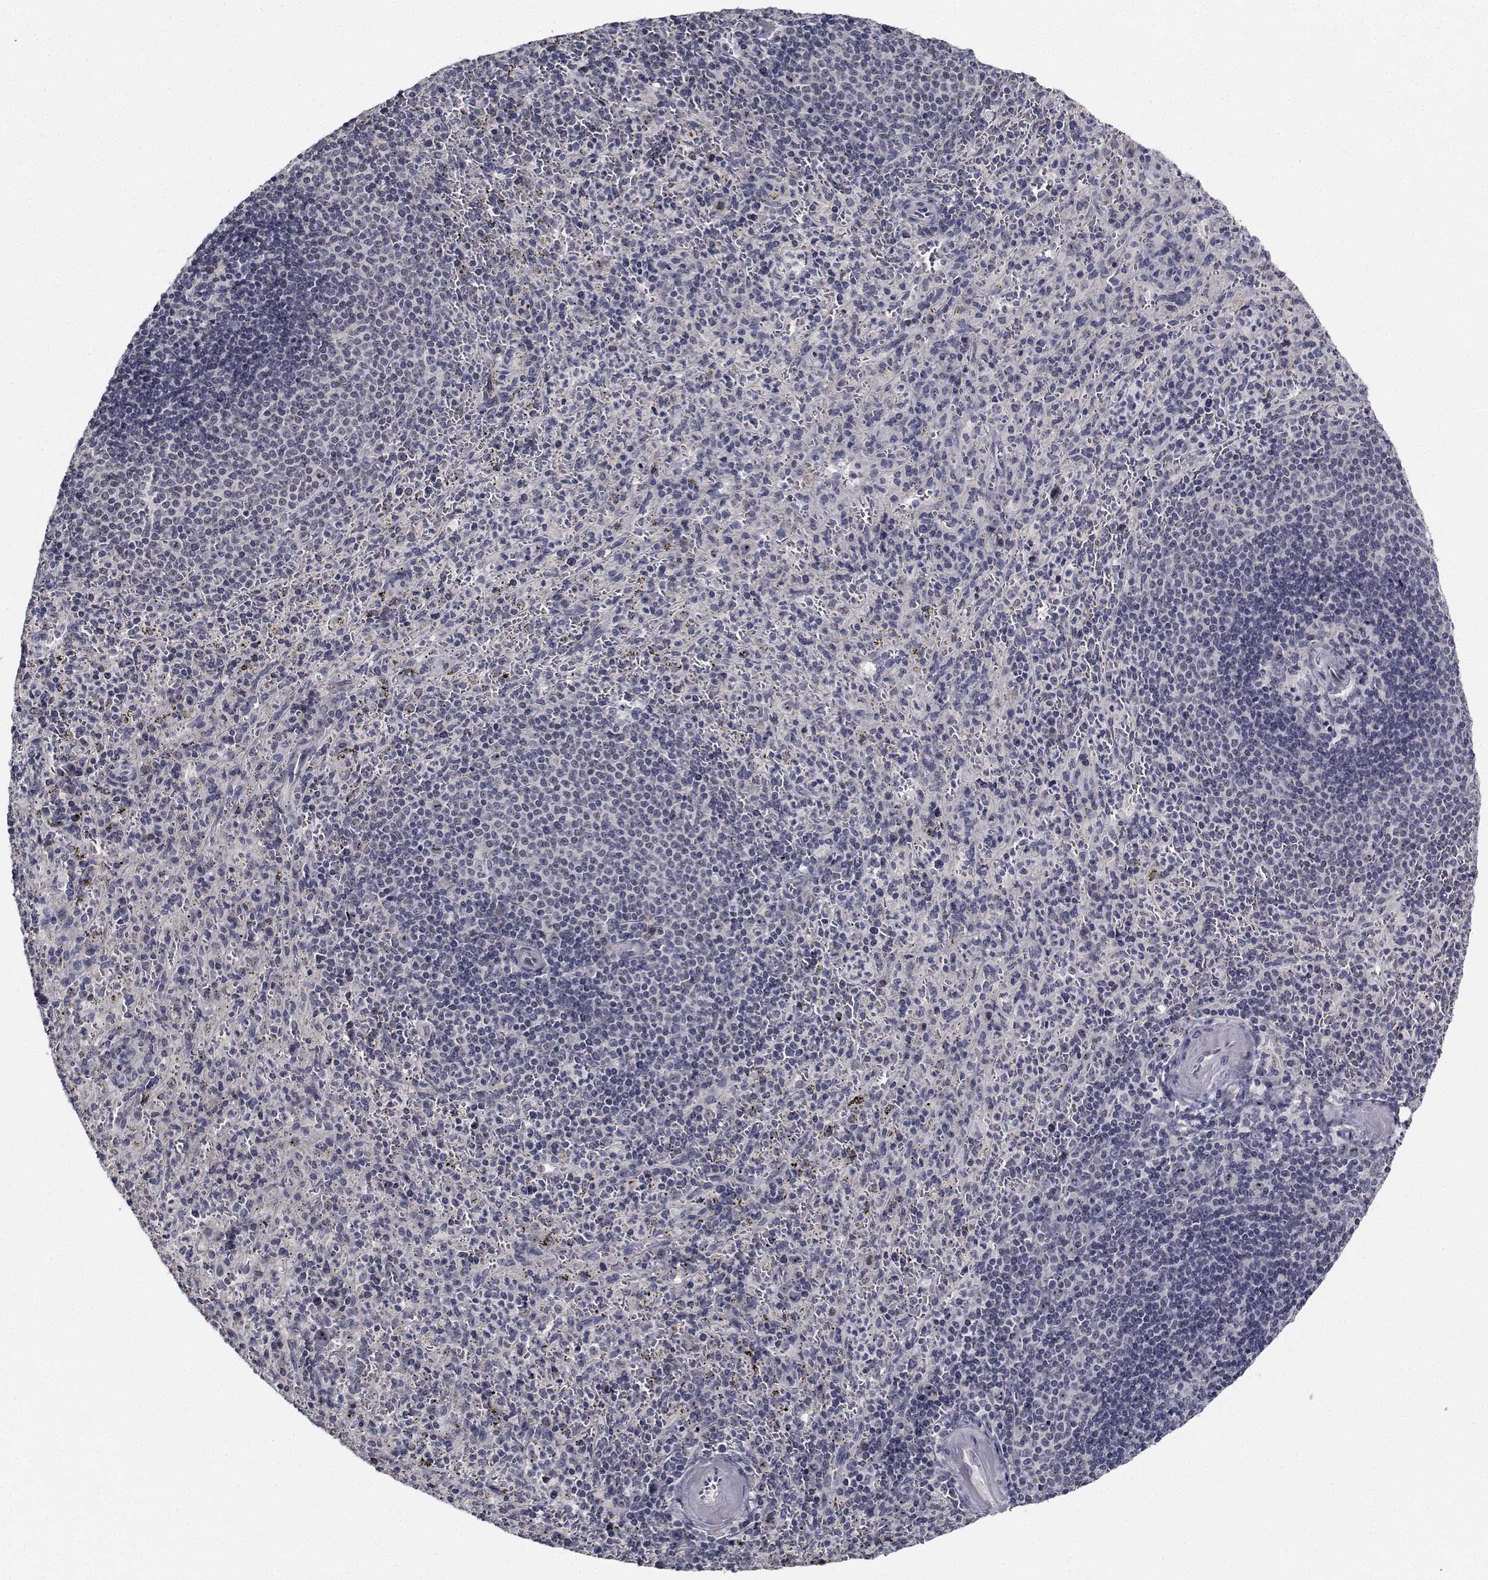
{"staining": {"intensity": "negative", "quantity": "none", "location": "none"}, "tissue": "spleen", "cell_type": "Cells in red pulp", "image_type": "normal", "snomed": [{"axis": "morphology", "description": "Normal tissue, NOS"}, {"axis": "topography", "description": "Spleen"}], "caption": "Immunohistochemistry (IHC) histopathology image of benign human spleen stained for a protein (brown), which displays no positivity in cells in red pulp.", "gene": "NVL", "patient": {"sex": "male", "age": 57}}